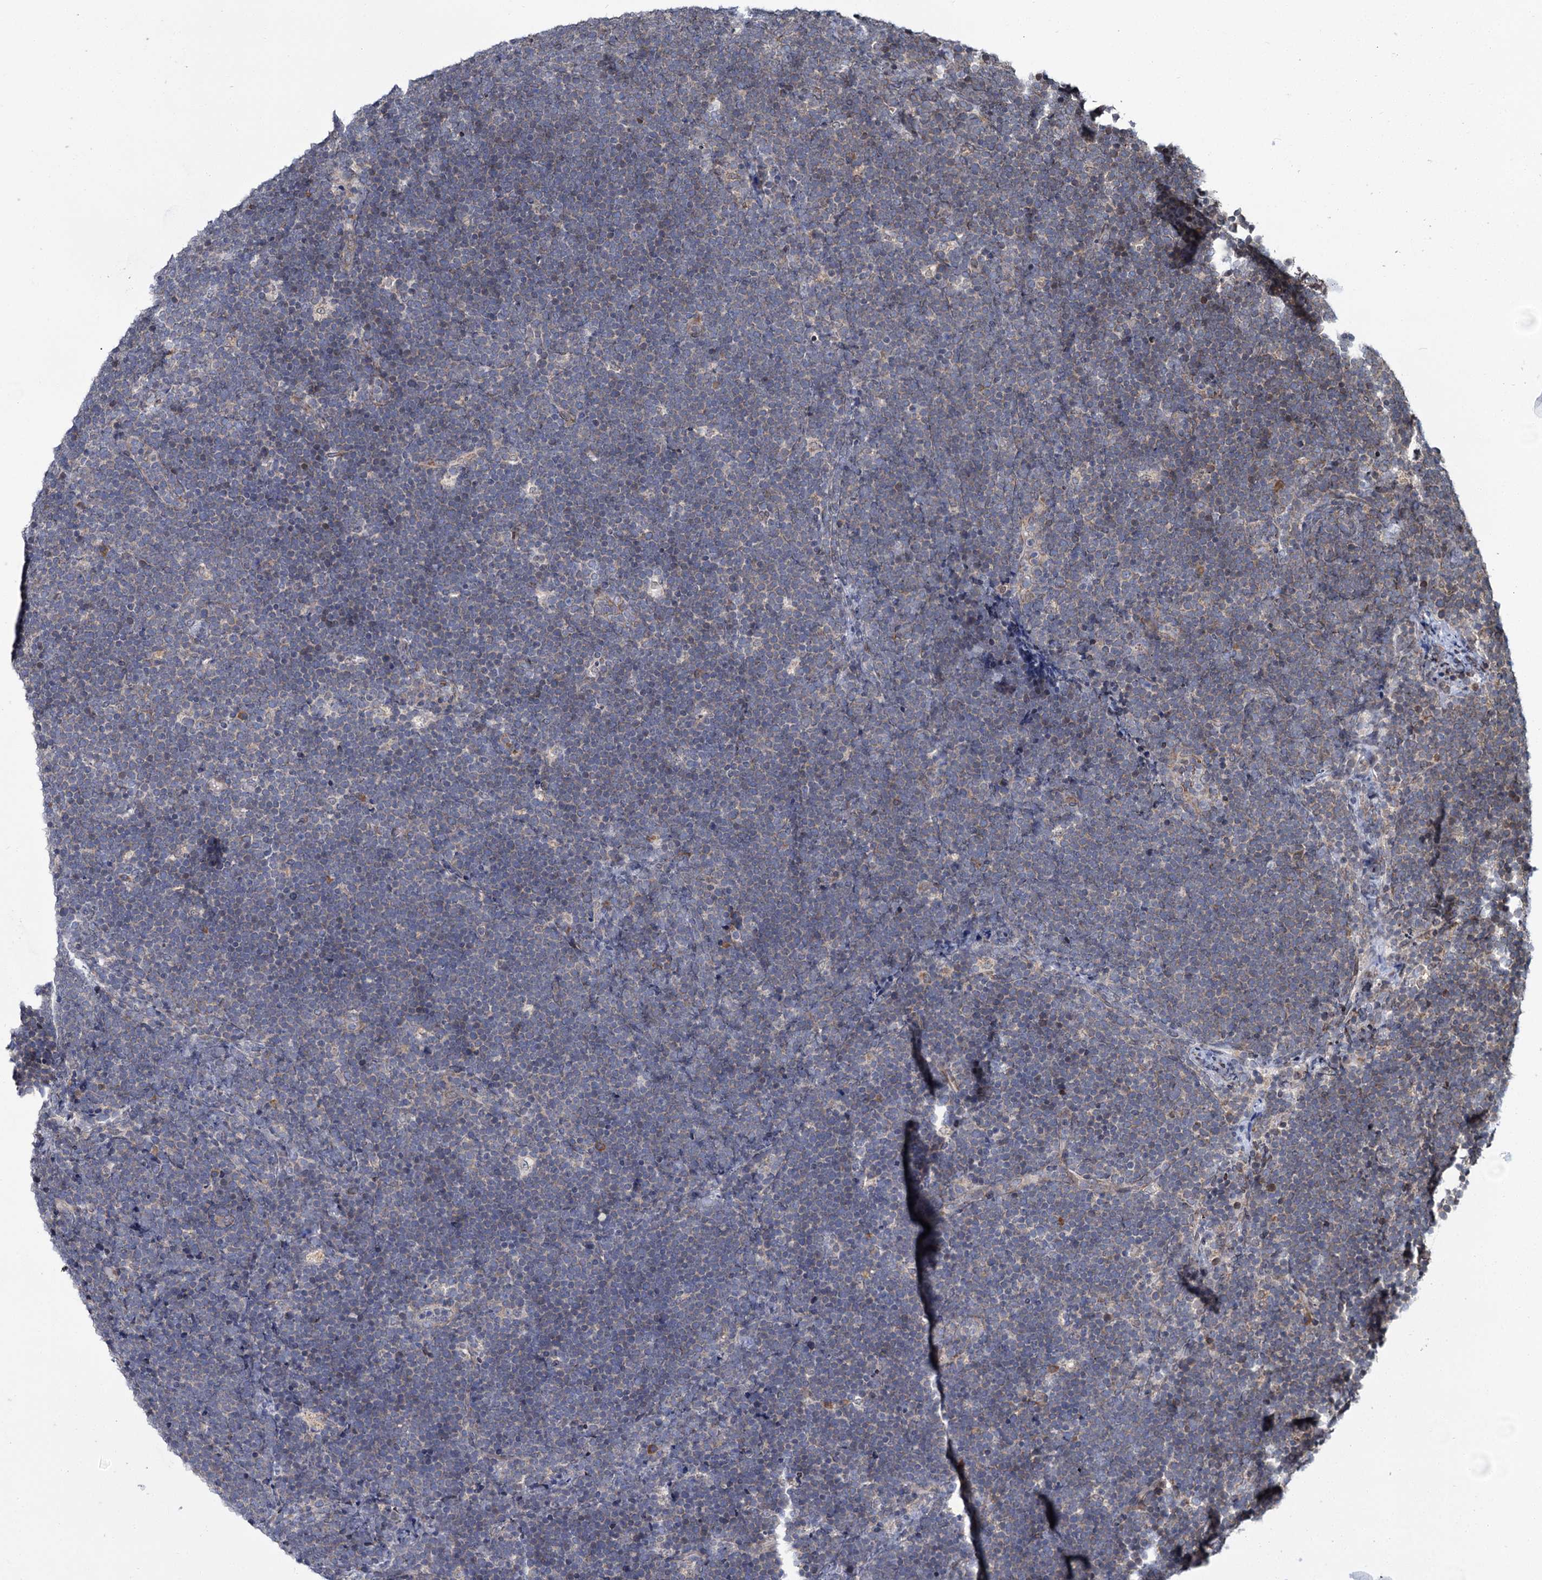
{"staining": {"intensity": "negative", "quantity": "none", "location": "none"}, "tissue": "lymphoma", "cell_type": "Tumor cells", "image_type": "cancer", "snomed": [{"axis": "morphology", "description": "Malignant lymphoma, non-Hodgkin's type, High grade"}, {"axis": "topography", "description": "Lymph node"}], "caption": "The IHC image has no significant expression in tumor cells of lymphoma tissue.", "gene": "CFAP46", "patient": {"sex": "male", "age": 13}}